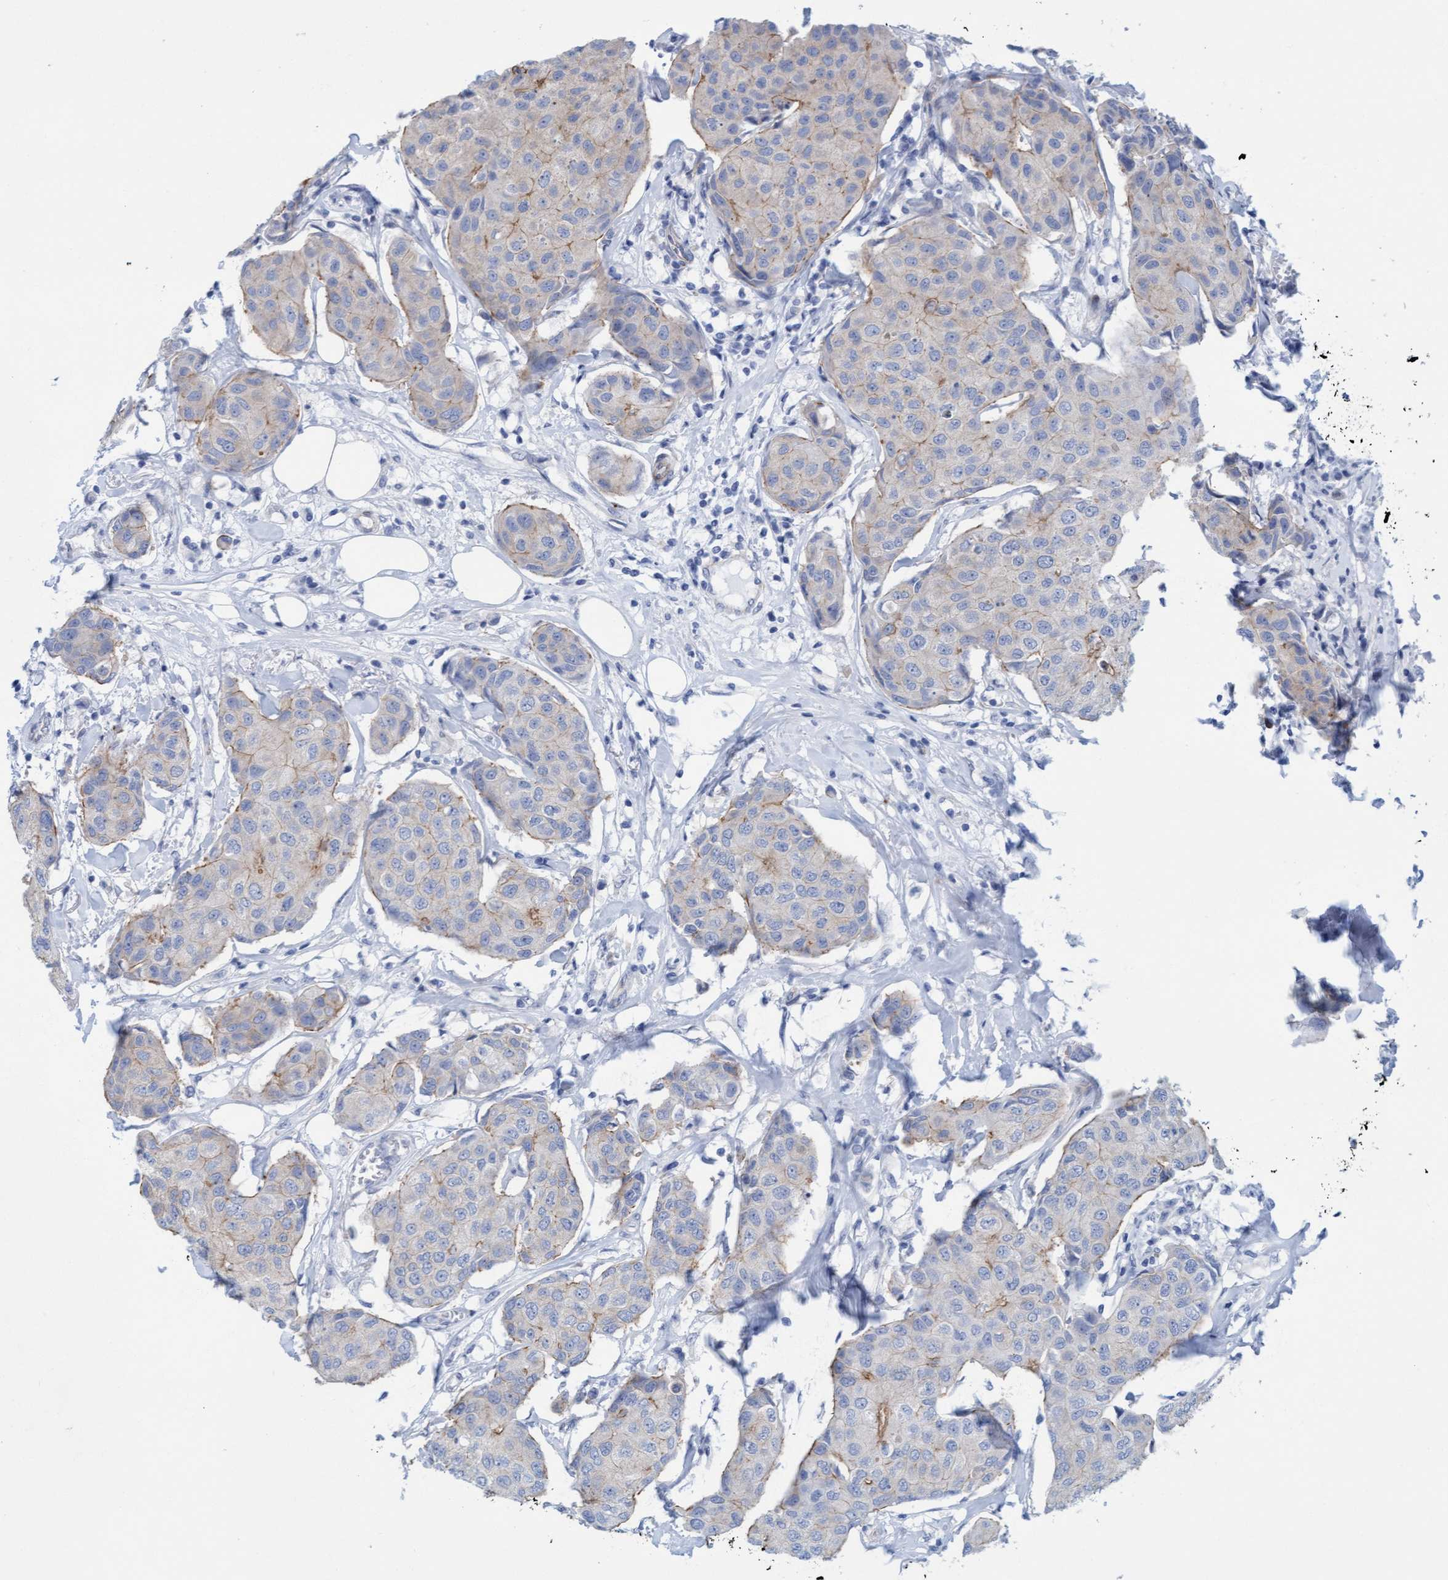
{"staining": {"intensity": "weak", "quantity": "<25%", "location": "cytoplasmic/membranous"}, "tissue": "breast cancer", "cell_type": "Tumor cells", "image_type": "cancer", "snomed": [{"axis": "morphology", "description": "Duct carcinoma"}, {"axis": "topography", "description": "Breast"}], "caption": "Immunohistochemistry image of neoplastic tissue: breast intraductal carcinoma stained with DAB (3,3'-diaminobenzidine) reveals no significant protein expression in tumor cells.", "gene": "MTFR1", "patient": {"sex": "female", "age": 80}}